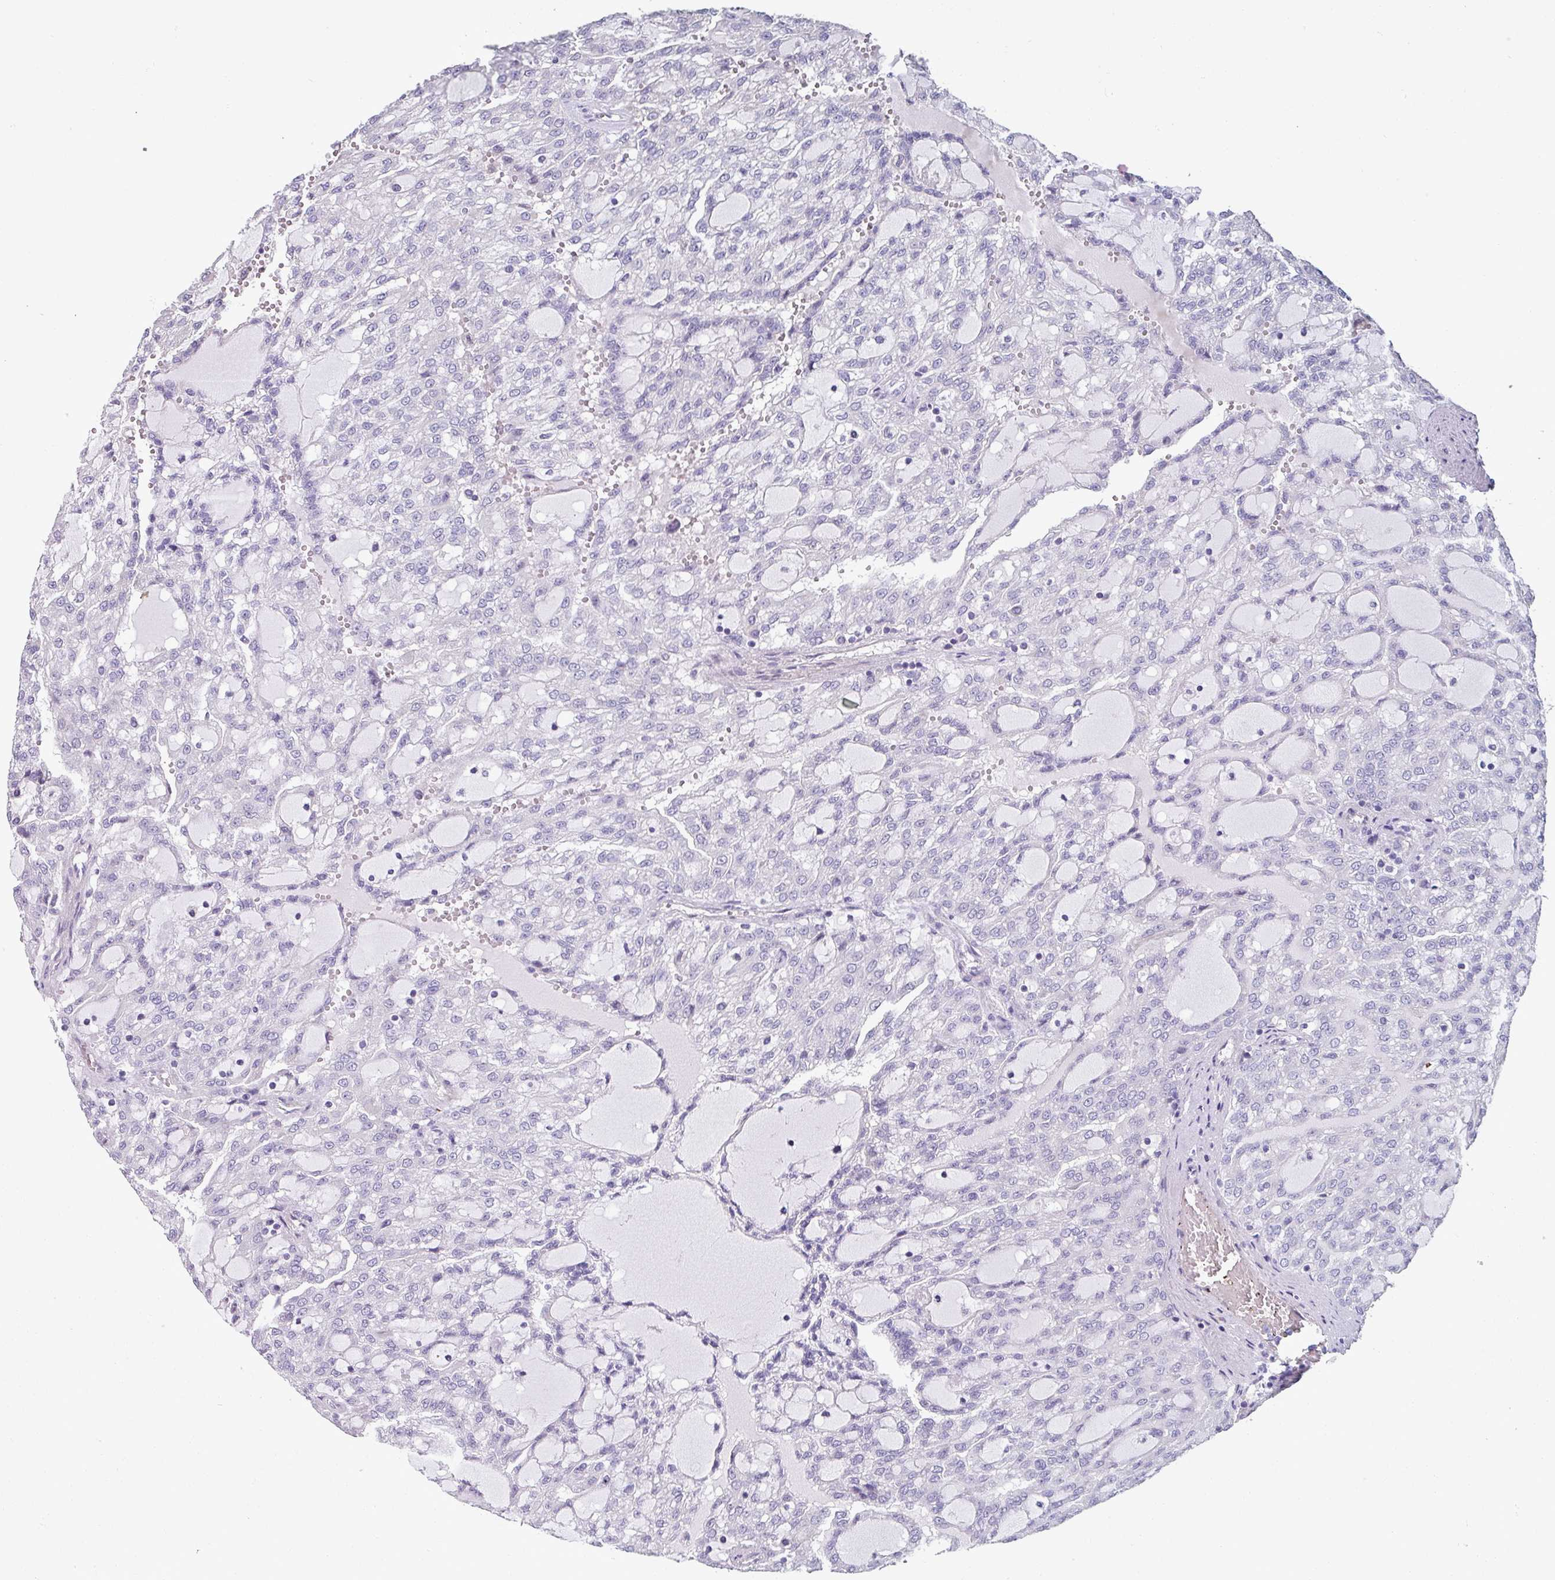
{"staining": {"intensity": "negative", "quantity": "none", "location": "none"}, "tissue": "renal cancer", "cell_type": "Tumor cells", "image_type": "cancer", "snomed": [{"axis": "morphology", "description": "Adenocarcinoma, NOS"}, {"axis": "topography", "description": "Kidney"}], "caption": "Renal cancer was stained to show a protein in brown. There is no significant positivity in tumor cells.", "gene": "TMEM132A", "patient": {"sex": "male", "age": 63}}